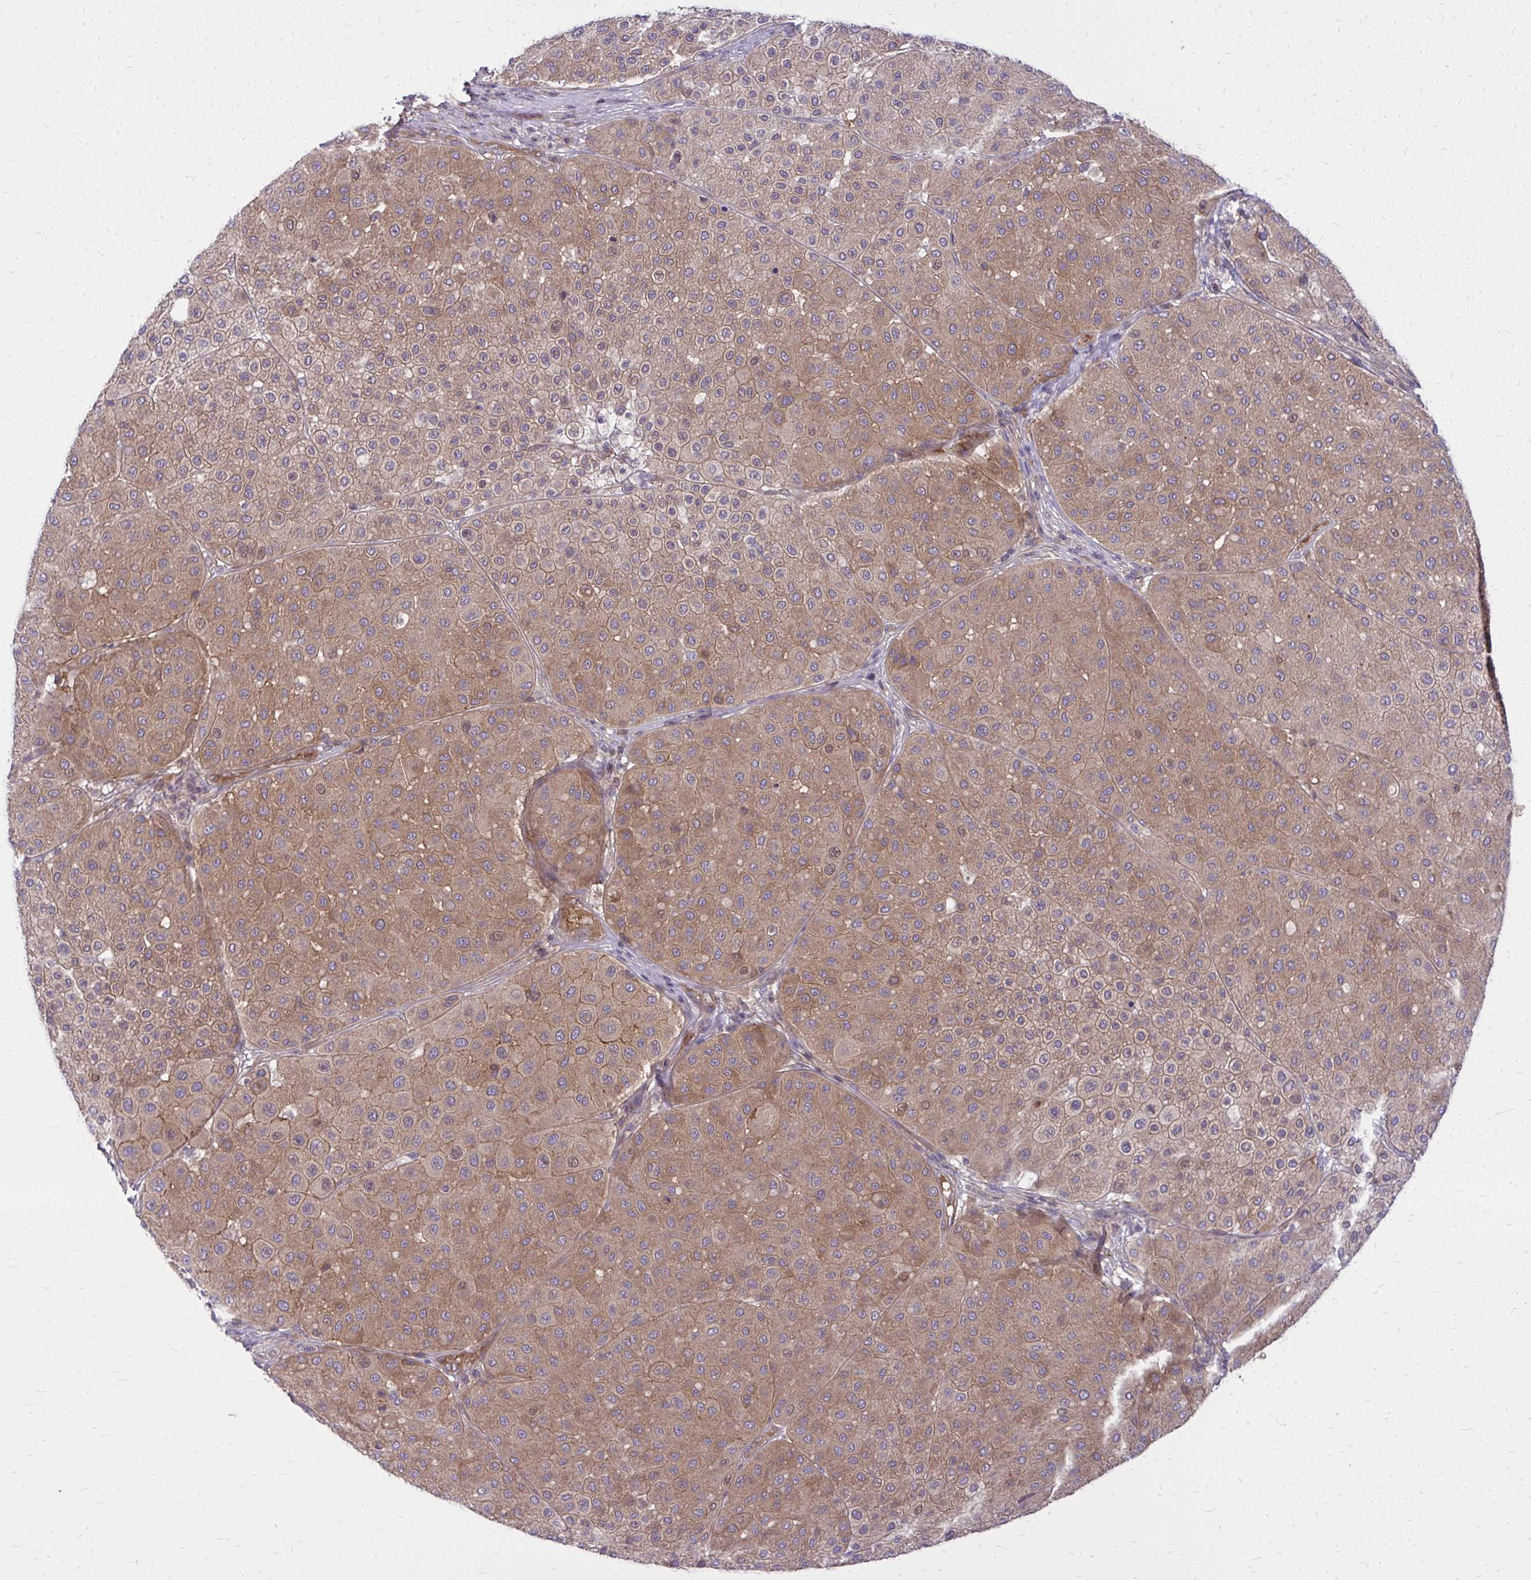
{"staining": {"intensity": "moderate", "quantity": ">75%", "location": "cytoplasmic/membranous"}, "tissue": "melanoma", "cell_type": "Tumor cells", "image_type": "cancer", "snomed": [{"axis": "morphology", "description": "Malignant melanoma, Metastatic site"}, {"axis": "topography", "description": "Smooth muscle"}], "caption": "Human malignant melanoma (metastatic site) stained with a protein marker demonstrates moderate staining in tumor cells.", "gene": "PPP5C", "patient": {"sex": "male", "age": 41}}